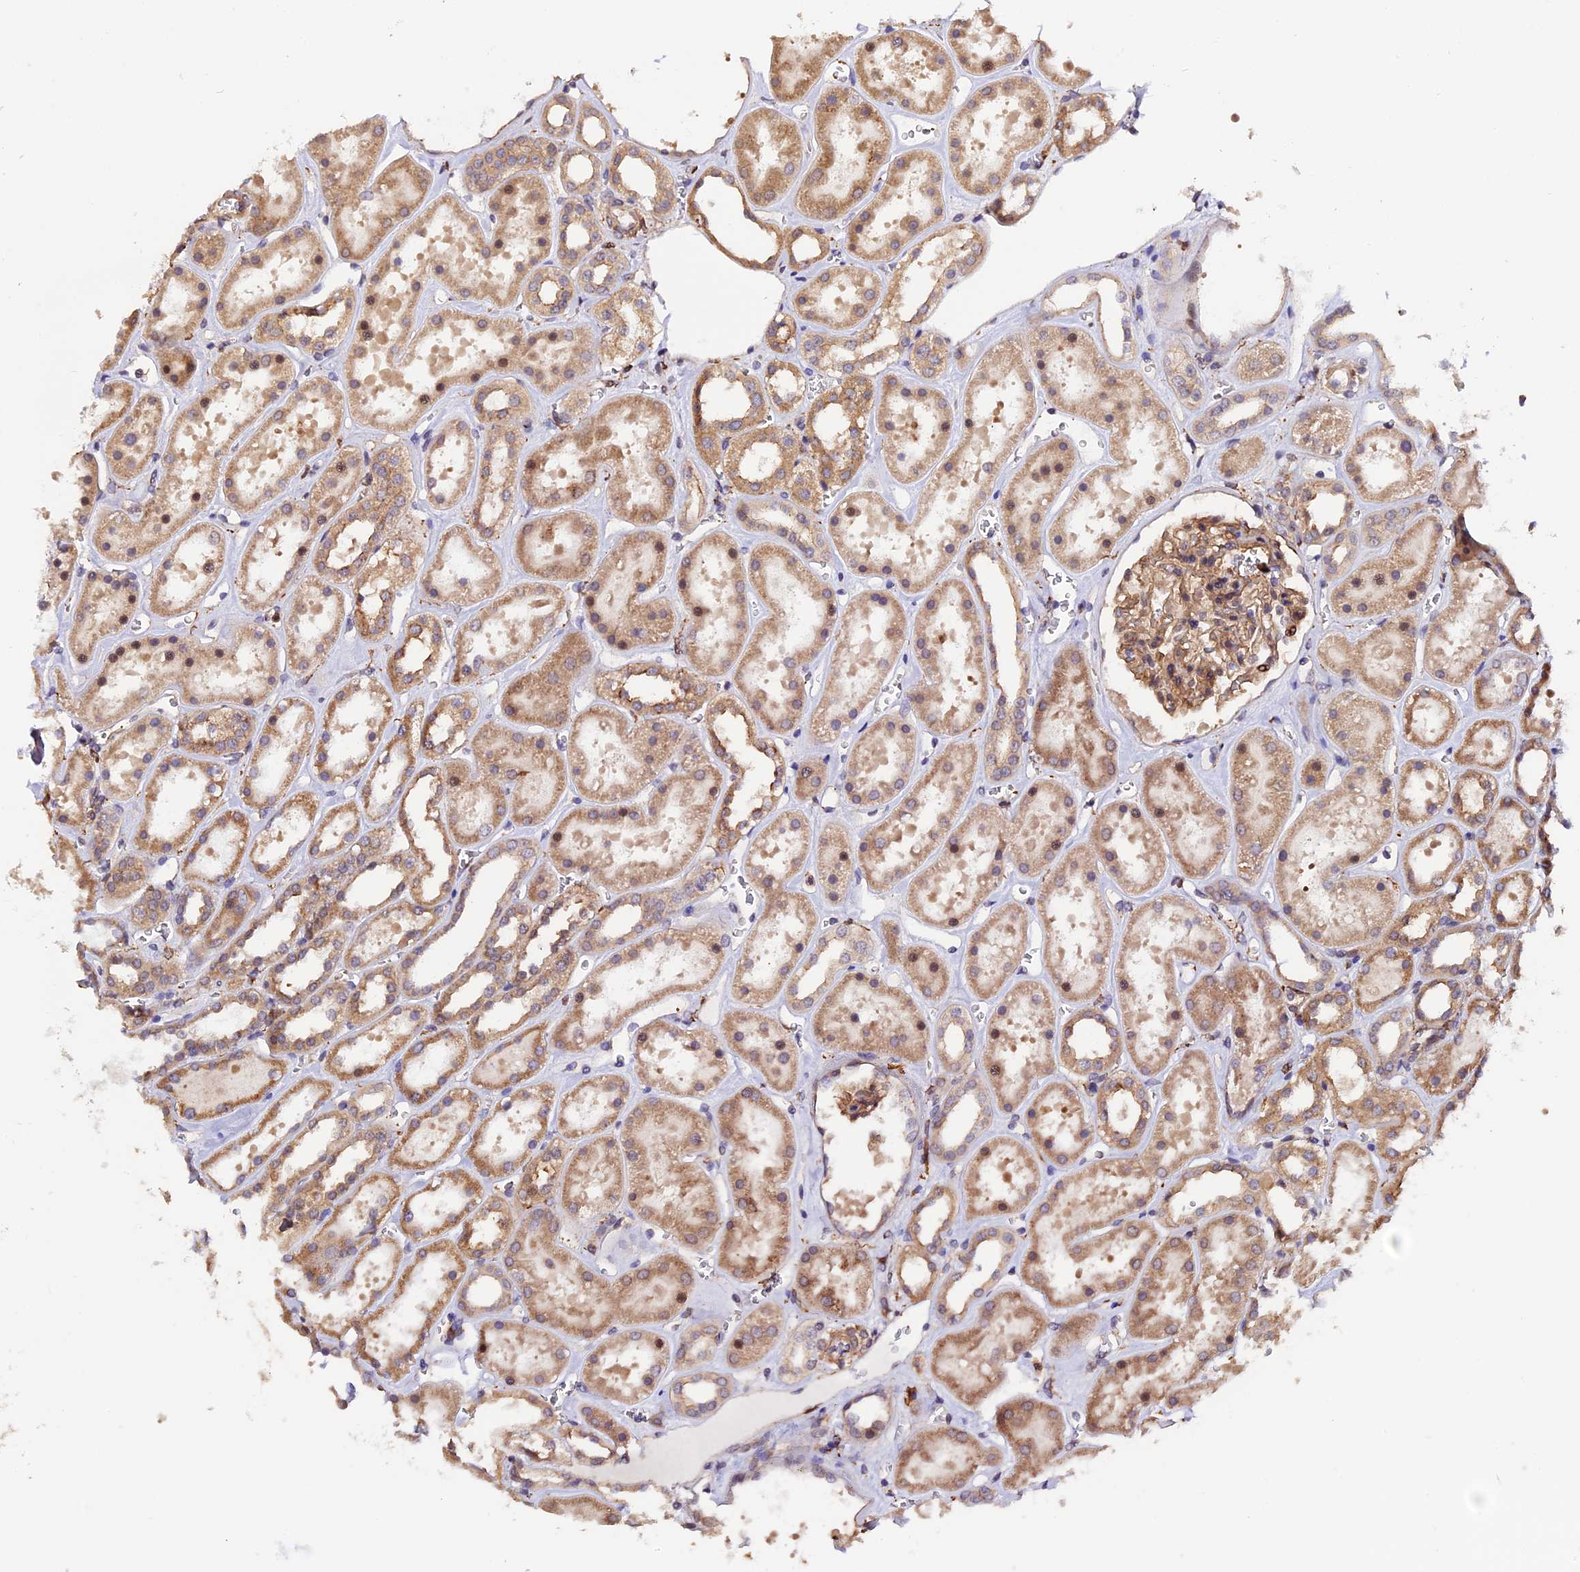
{"staining": {"intensity": "moderate", "quantity": ">75%", "location": "cytoplasmic/membranous"}, "tissue": "kidney", "cell_type": "Cells in glomeruli", "image_type": "normal", "snomed": [{"axis": "morphology", "description": "Normal tissue, NOS"}, {"axis": "topography", "description": "Kidney"}], "caption": "Protein staining shows moderate cytoplasmic/membranous positivity in about >75% of cells in glomeruli in benign kidney. Ihc stains the protein of interest in brown and the nuclei are stained blue.", "gene": "HERPUD1", "patient": {"sex": "female", "age": 41}}